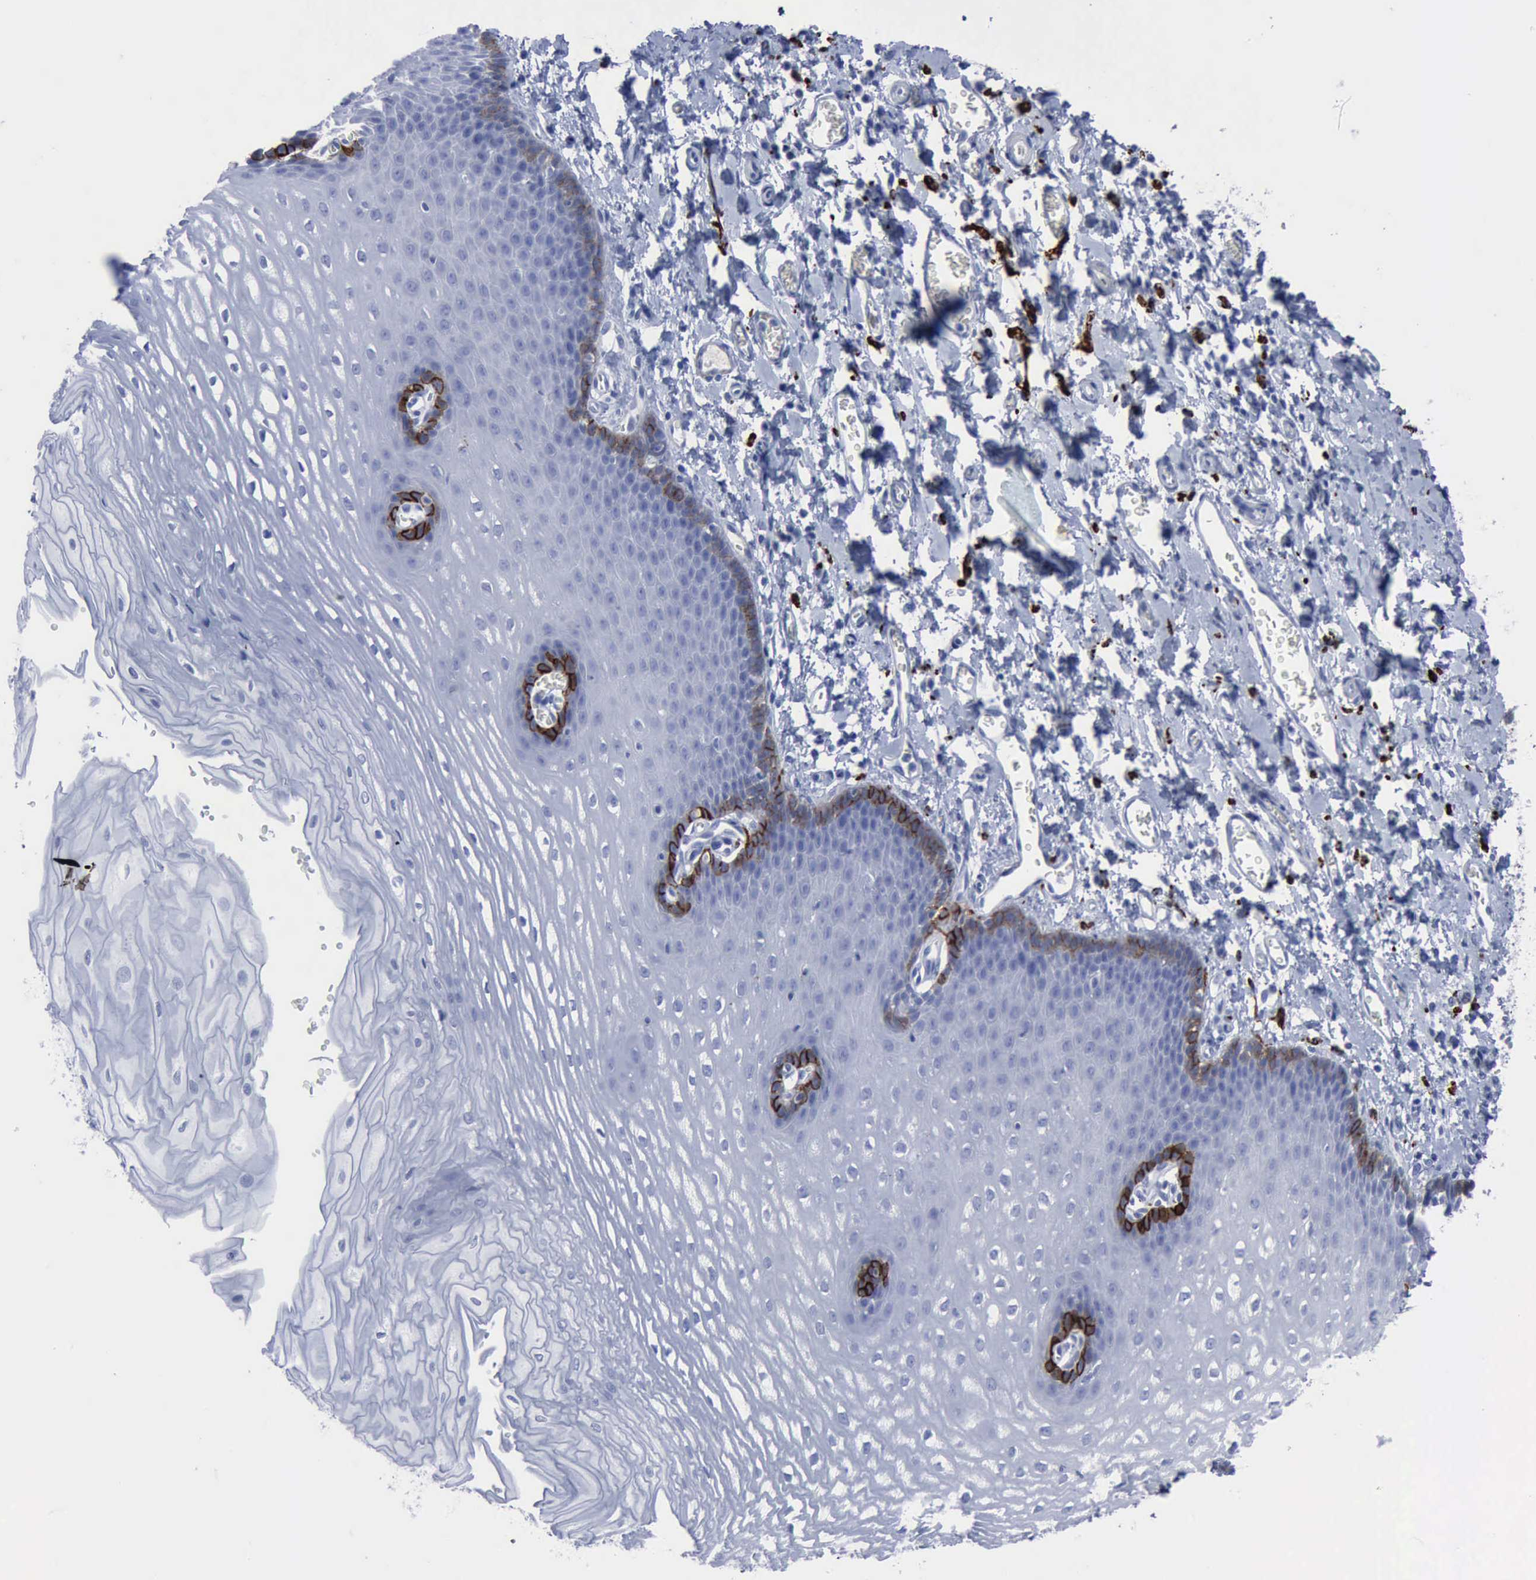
{"staining": {"intensity": "strong", "quantity": "<25%", "location": "cytoplasmic/membranous"}, "tissue": "esophagus", "cell_type": "Squamous epithelial cells", "image_type": "normal", "snomed": [{"axis": "morphology", "description": "Normal tissue, NOS"}, {"axis": "topography", "description": "Esophagus"}], "caption": "The photomicrograph shows immunohistochemical staining of unremarkable esophagus. There is strong cytoplasmic/membranous staining is present in approximately <25% of squamous epithelial cells. The staining was performed using DAB to visualize the protein expression in brown, while the nuclei were stained in blue with hematoxylin (Magnification: 20x).", "gene": "NGFR", "patient": {"sex": "male", "age": 70}}